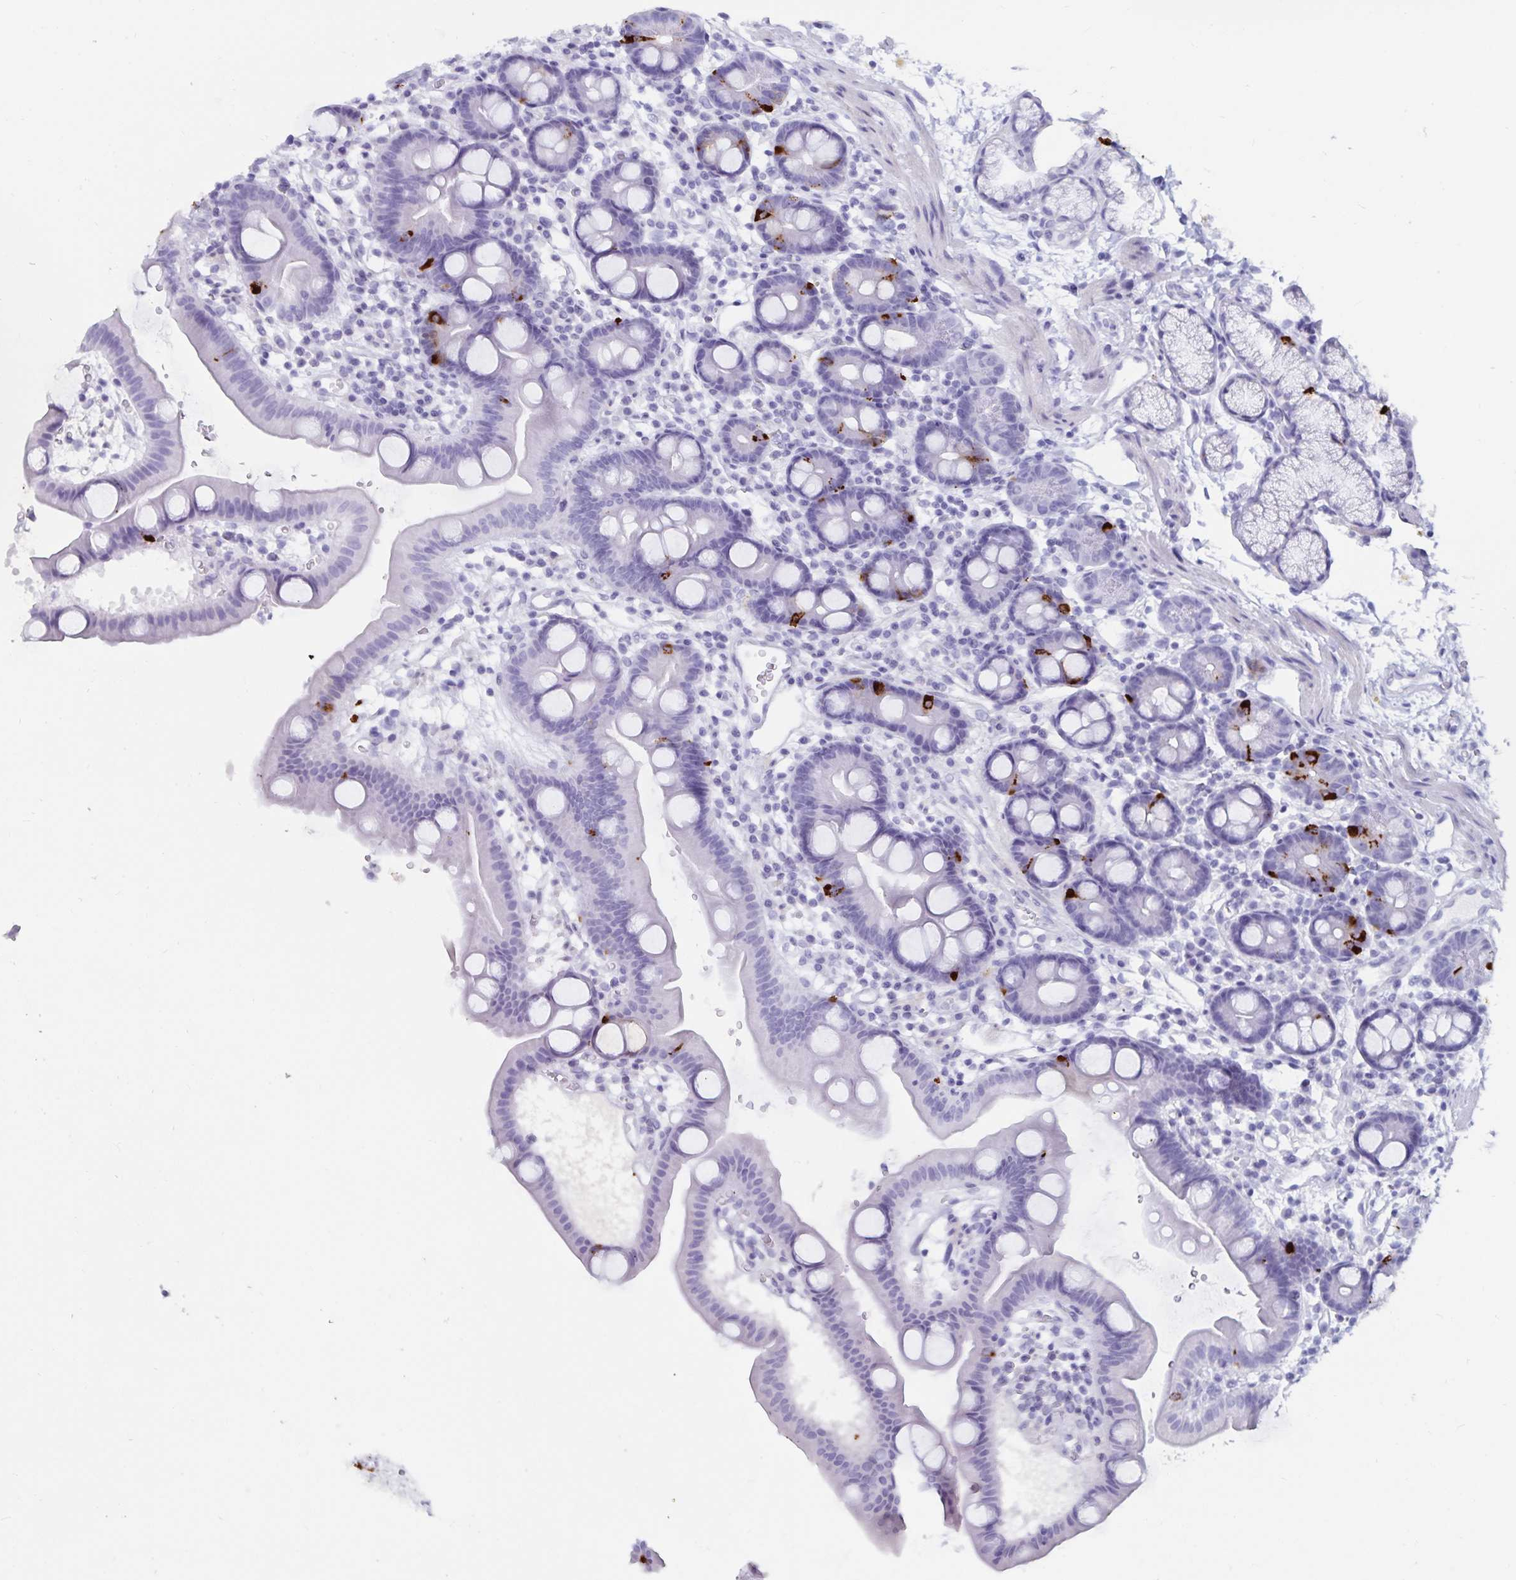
{"staining": {"intensity": "strong", "quantity": "<25%", "location": "cytoplasmic/membranous"}, "tissue": "duodenum", "cell_type": "Glandular cells", "image_type": "normal", "snomed": [{"axis": "morphology", "description": "Normal tissue, NOS"}, {"axis": "topography", "description": "Duodenum"}], "caption": "DAB immunohistochemical staining of normal human duodenum shows strong cytoplasmic/membranous protein expression in approximately <25% of glandular cells.", "gene": "GPR137", "patient": {"sex": "male", "age": 59}}